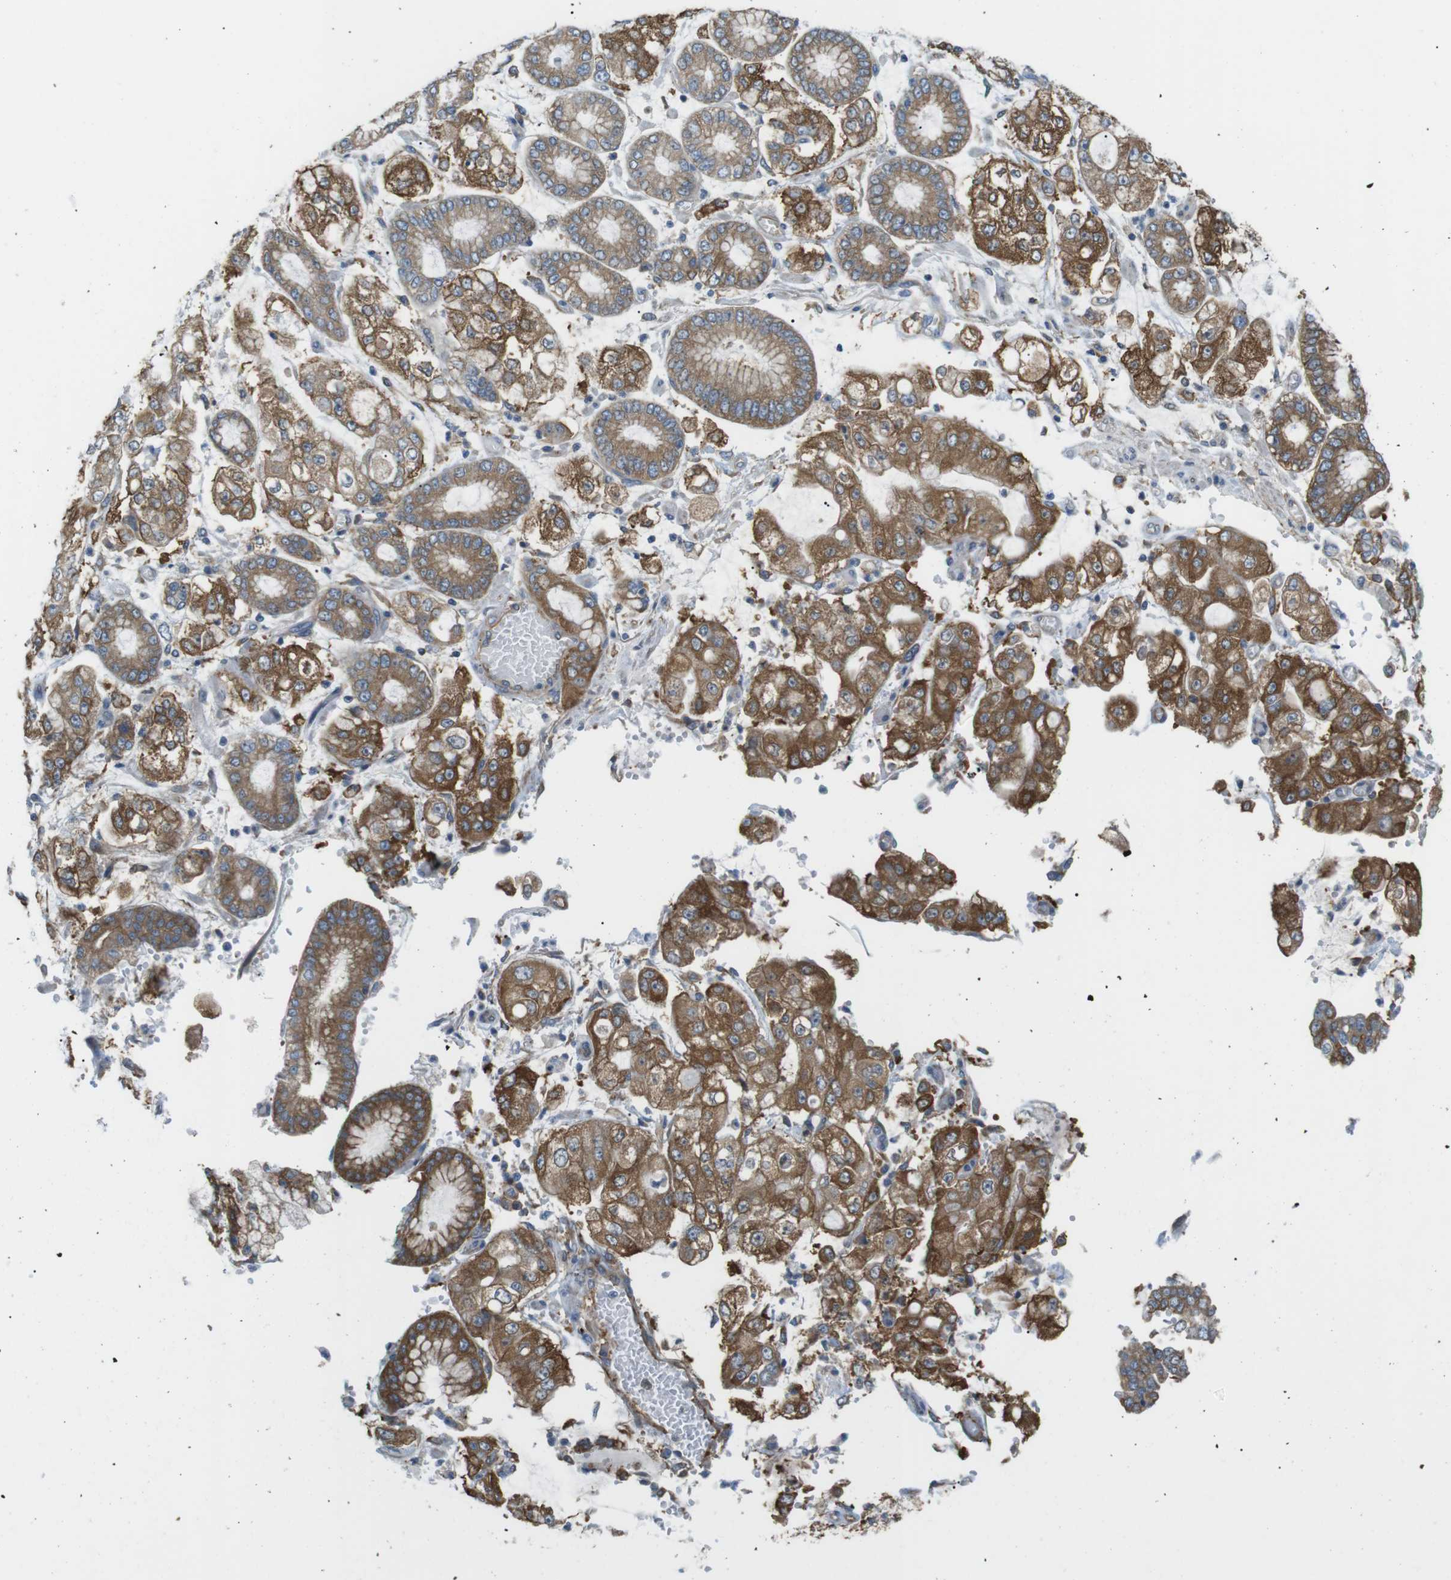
{"staining": {"intensity": "moderate", "quantity": ">75%", "location": "cytoplasmic/membranous"}, "tissue": "stomach cancer", "cell_type": "Tumor cells", "image_type": "cancer", "snomed": [{"axis": "morphology", "description": "Adenocarcinoma, NOS"}, {"axis": "topography", "description": "Stomach"}], "caption": "Tumor cells reveal moderate cytoplasmic/membranous expression in approximately >75% of cells in stomach cancer (adenocarcinoma).", "gene": "PEPD", "patient": {"sex": "male", "age": 76}}